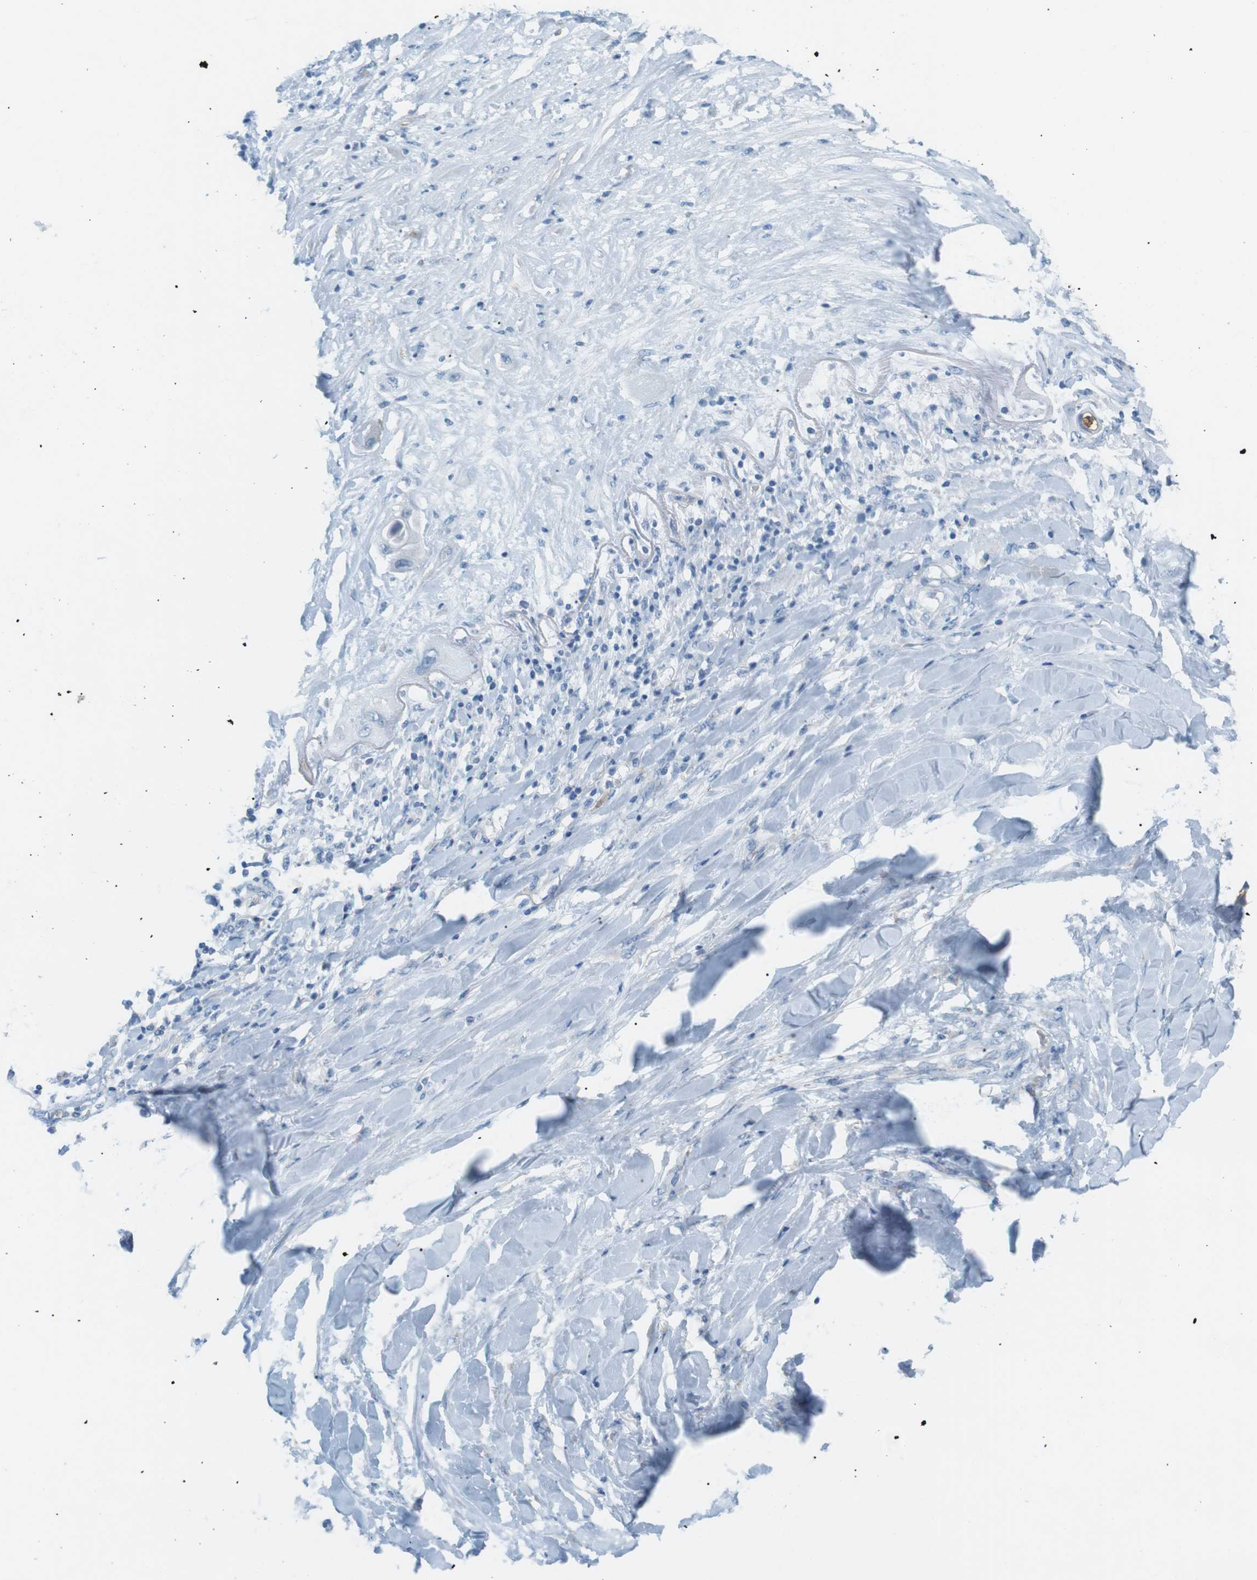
{"staining": {"intensity": "negative", "quantity": "none", "location": "none"}, "tissue": "lung cancer", "cell_type": "Tumor cells", "image_type": "cancer", "snomed": [{"axis": "morphology", "description": "Squamous cell carcinoma, NOS"}, {"axis": "topography", "description": "Lung"}], "caption": "High magnification brightfield microscopy of lung cancer stained with DAB (3,3'-diaminobenzidine) (brown) and counterstained with hematoxylin (blue): tumor cells show no significant staining.", "gene": "VAMP1", "patient": {"sex": "female", "age": 47}}